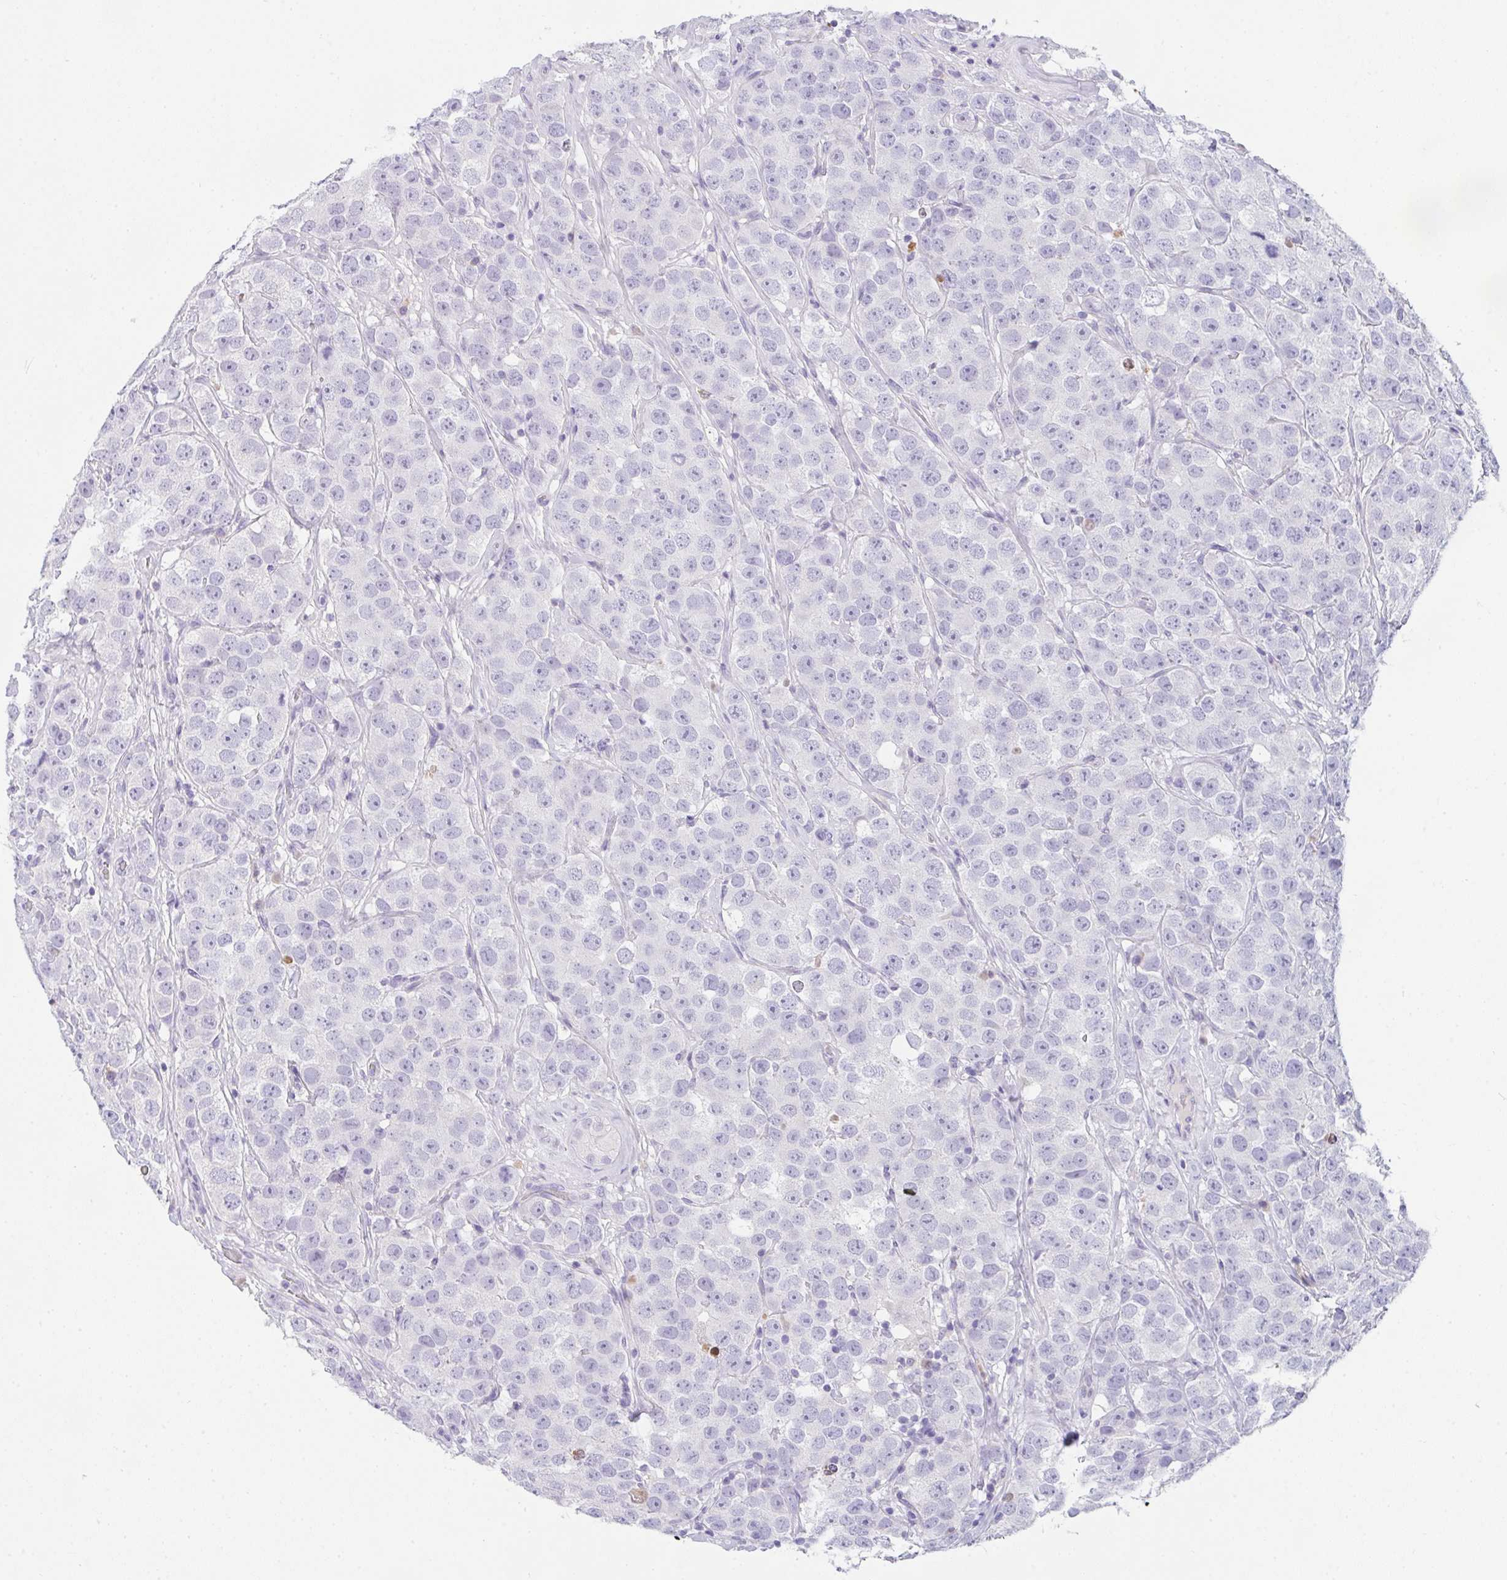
{"staining": {"intensity": "negative", "quantity": "none", "location": "none"}, "tissue": "testis cancer", "cell_type": "Tumor cells", "image_type": "cancer", "snomed": [{"axis": "morphology", "description": "Seminoma, NOS"}, {"axis": "topography", "description": "Testis"}], "caption": "Protein analysis of seminoma (testis) shows no significant expression in tumor cells.", "gene": "COX7B", "patient": {"sex": "male", "age": 28}}